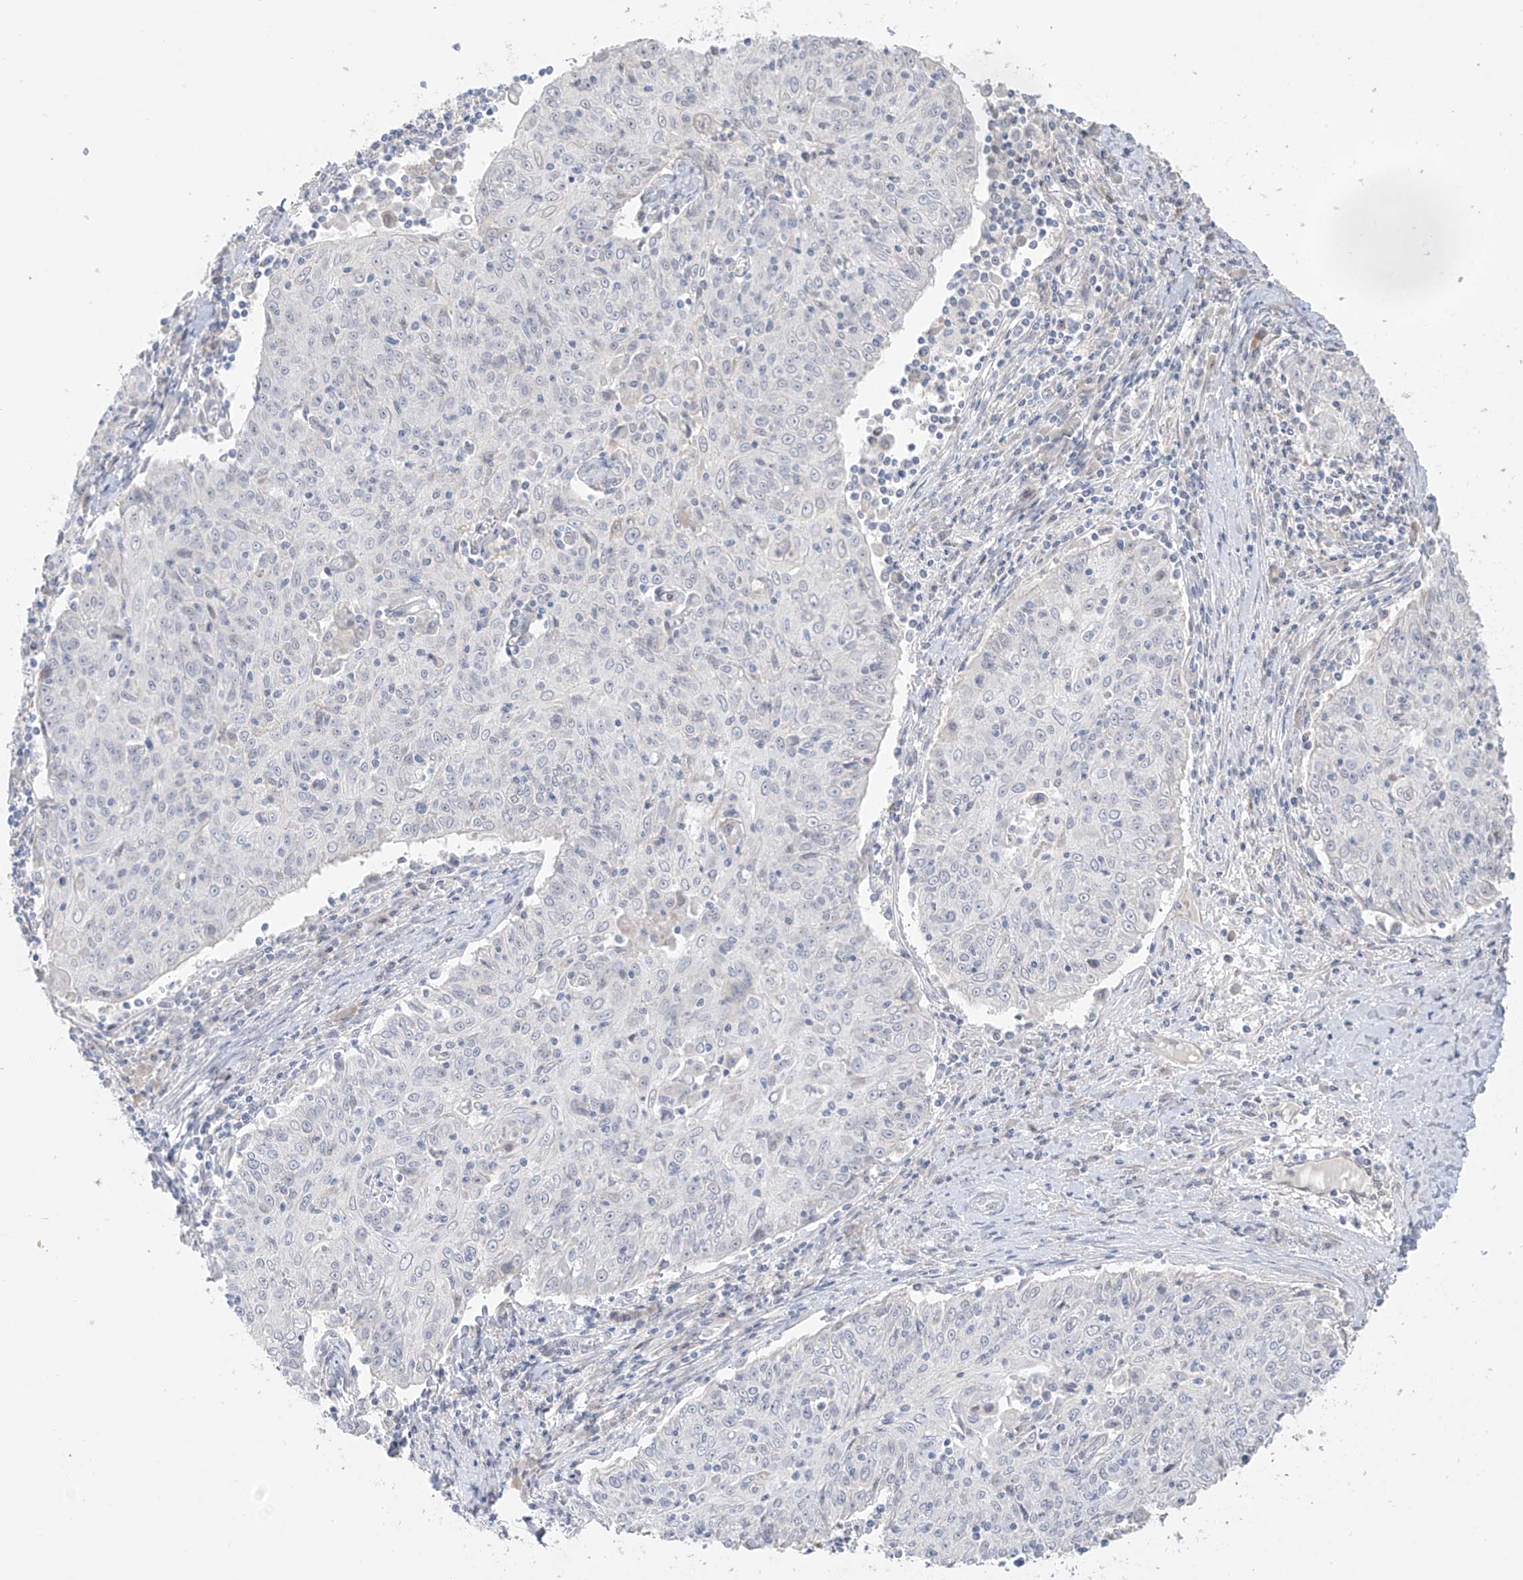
{"staining": {"intensity": "negative", "quantity": "none", "location": "none"}, "tissue": "cervical cancer", "cell_type": "Tumor cells", "image_type": "cancer", "snomed": [{"axis": "morphology", "description": "Squamous cell carcinoma, NOS"}, {"axis": "topography", "description": "Cervix"}], "caption": "This image is of squamous cell carcinoma (cervical) stained with immunohistochemistry (IHC) to label a protein in brown with the nuclei are counter-stained blue. There is no expression in tumor cells. (DAB IHC visualized using brightfield microscopy, high magnification).", "gene": "DCDC2", "patient": {"sex": "female", "age": 48}}